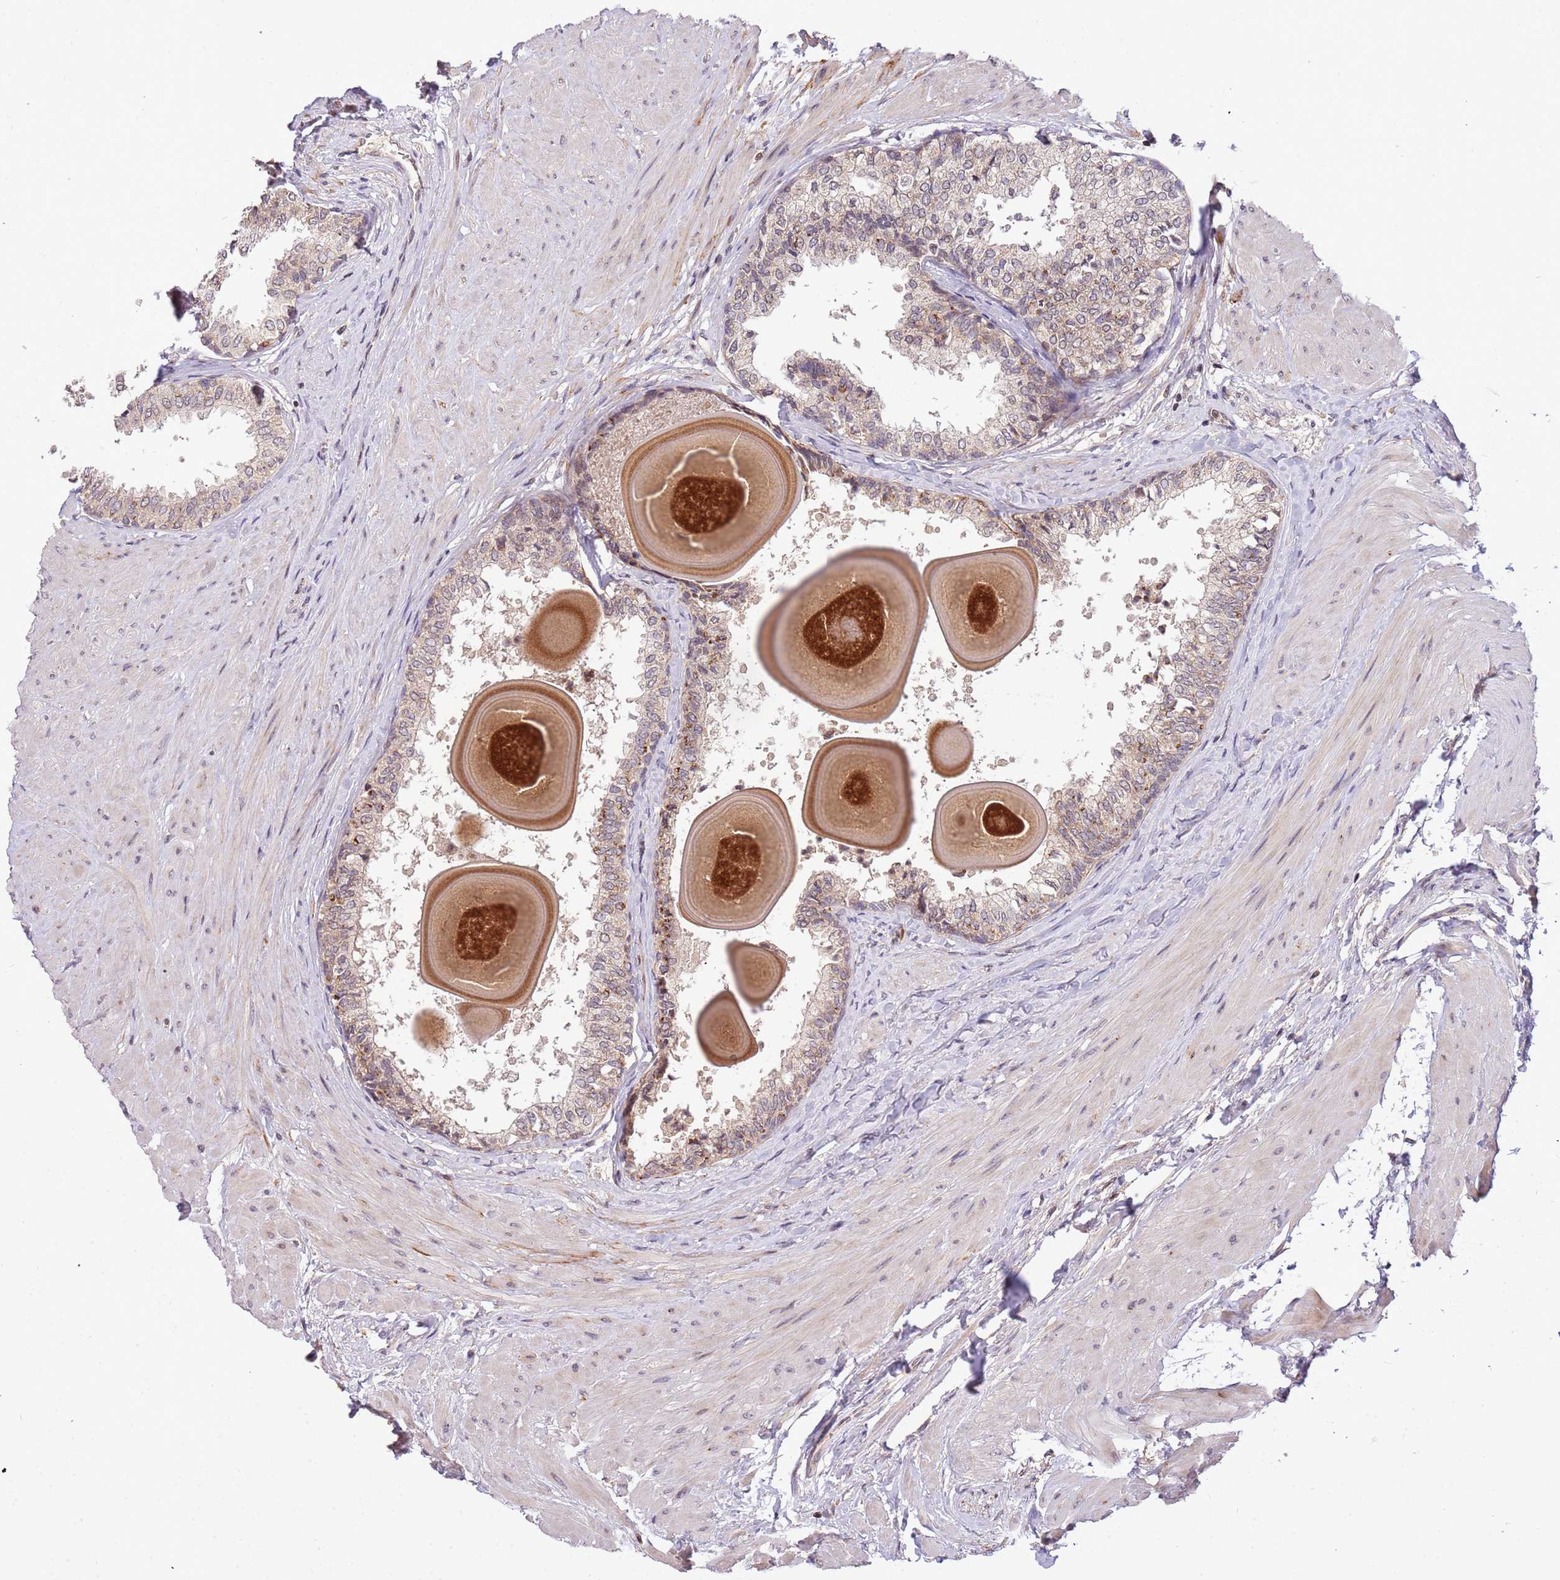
{"staining": {"intensity": "moderate", "quantity": "25%-75%", "location": "cytoplasmic/membranous,nuclear"}, "tissue": "prostate", "cell_type": "Glandular cells", "image_type": "normal", "snomed": [{"axis": "morphology", "description": "Normal tissue, NOS"}, {"axis": "topography", "description": "Prostate"}], "caption": "Normal prostate displays moderate cytoplasmic/membranous,nuclear expression in approximately 25%-75% of glandular cells.", "gene": "SAMSN1", "patient": {"sex": "male", "age": 48}}